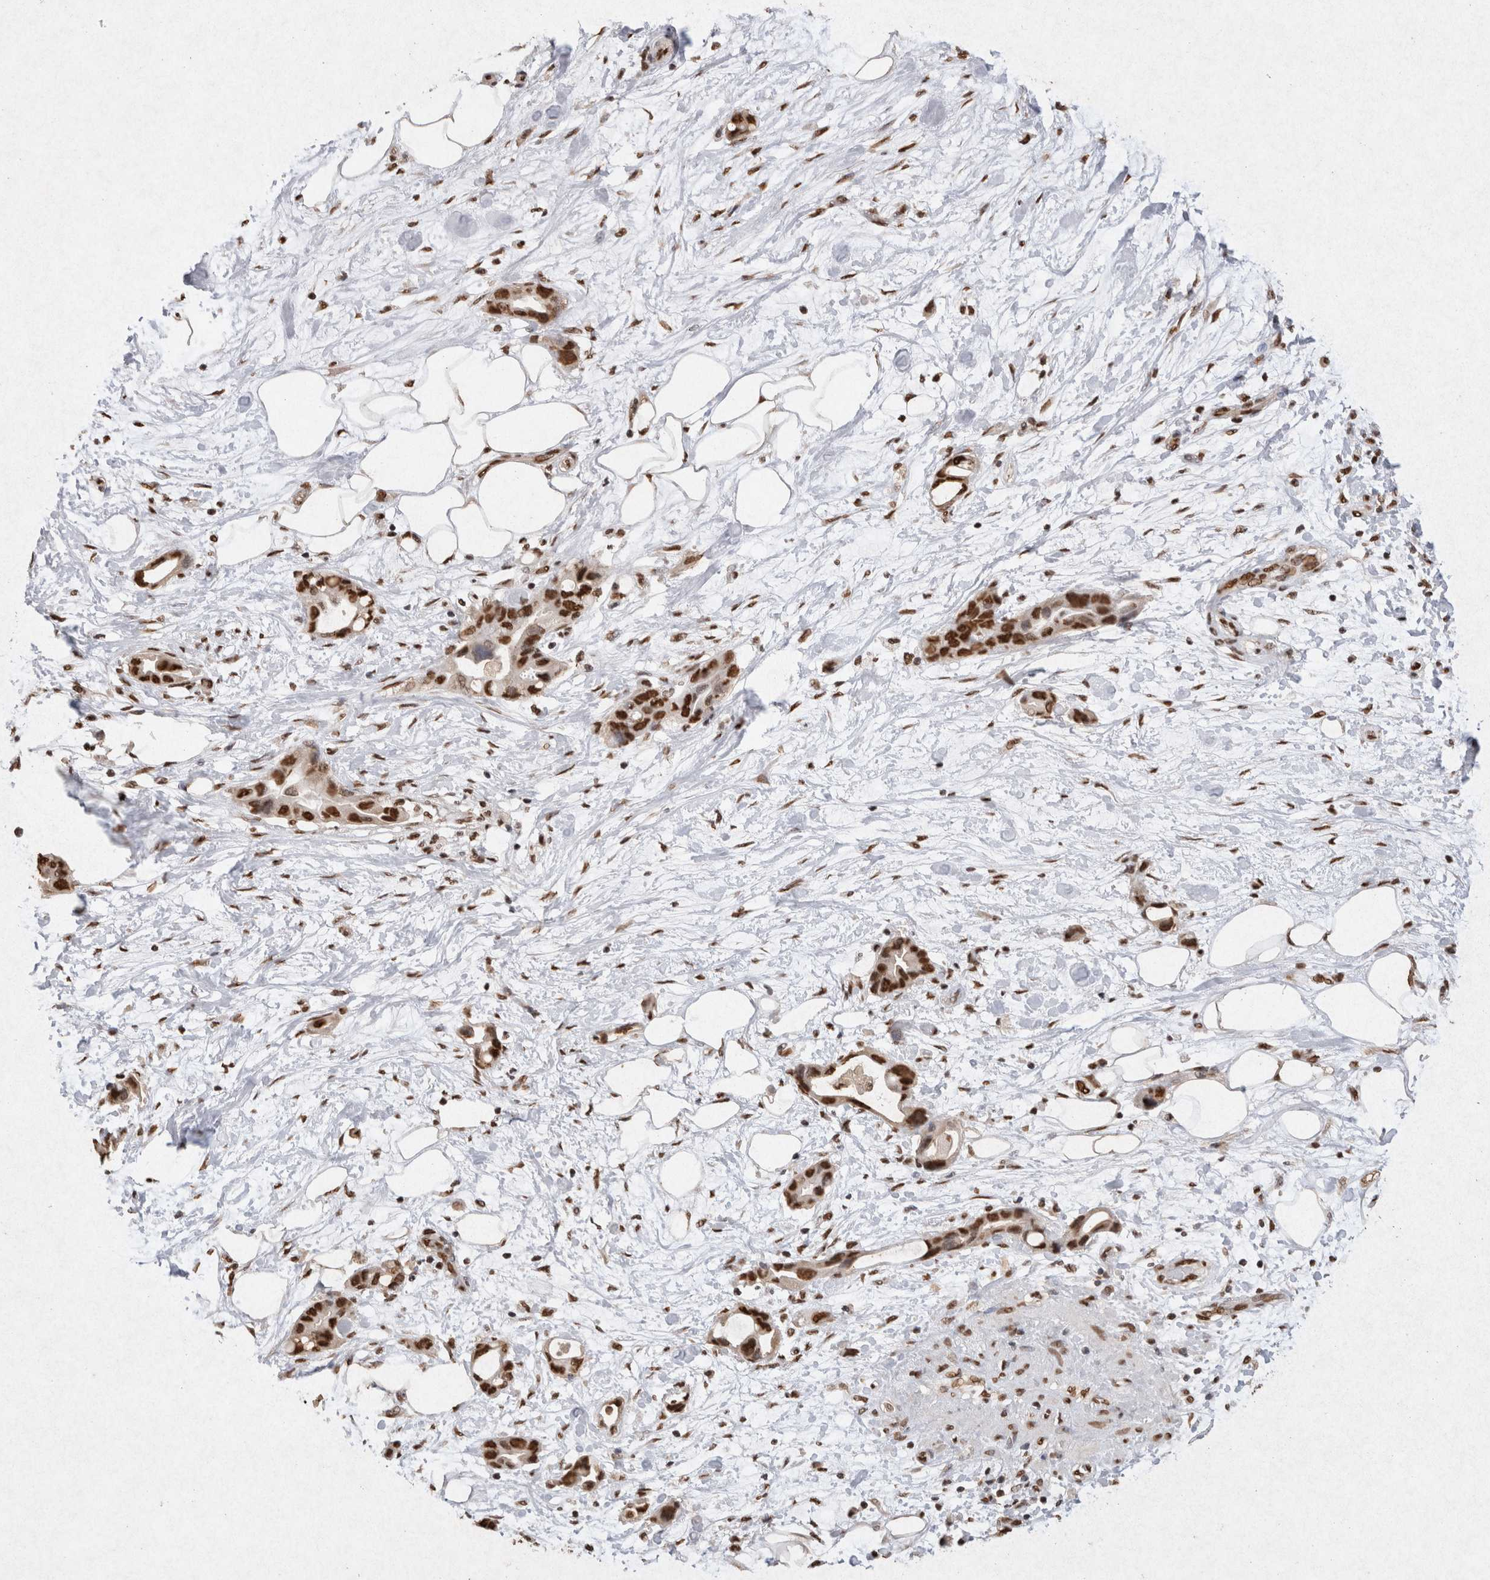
{"staining": {"intensity": "strong", "quantity": ">75%", "location": "nuclear"}, "tissue": "pancreatic cancer", "cell_type": "Tumor cells", "image_type": "cancer", "snomed": [{"axis": "morphology", "description": "Adenocarcinoma, NOS"}, {"axis": "topography", "description": "Pancreas"}], "caption": "Immunohistochemical staining of adenocarcinoma (pancreatic) demonstrates high levels of strong nuclear protein expression in about >75% of tumor cells.", "gene": "HDGF", "patient": {"sex": "female", "age": 57}}